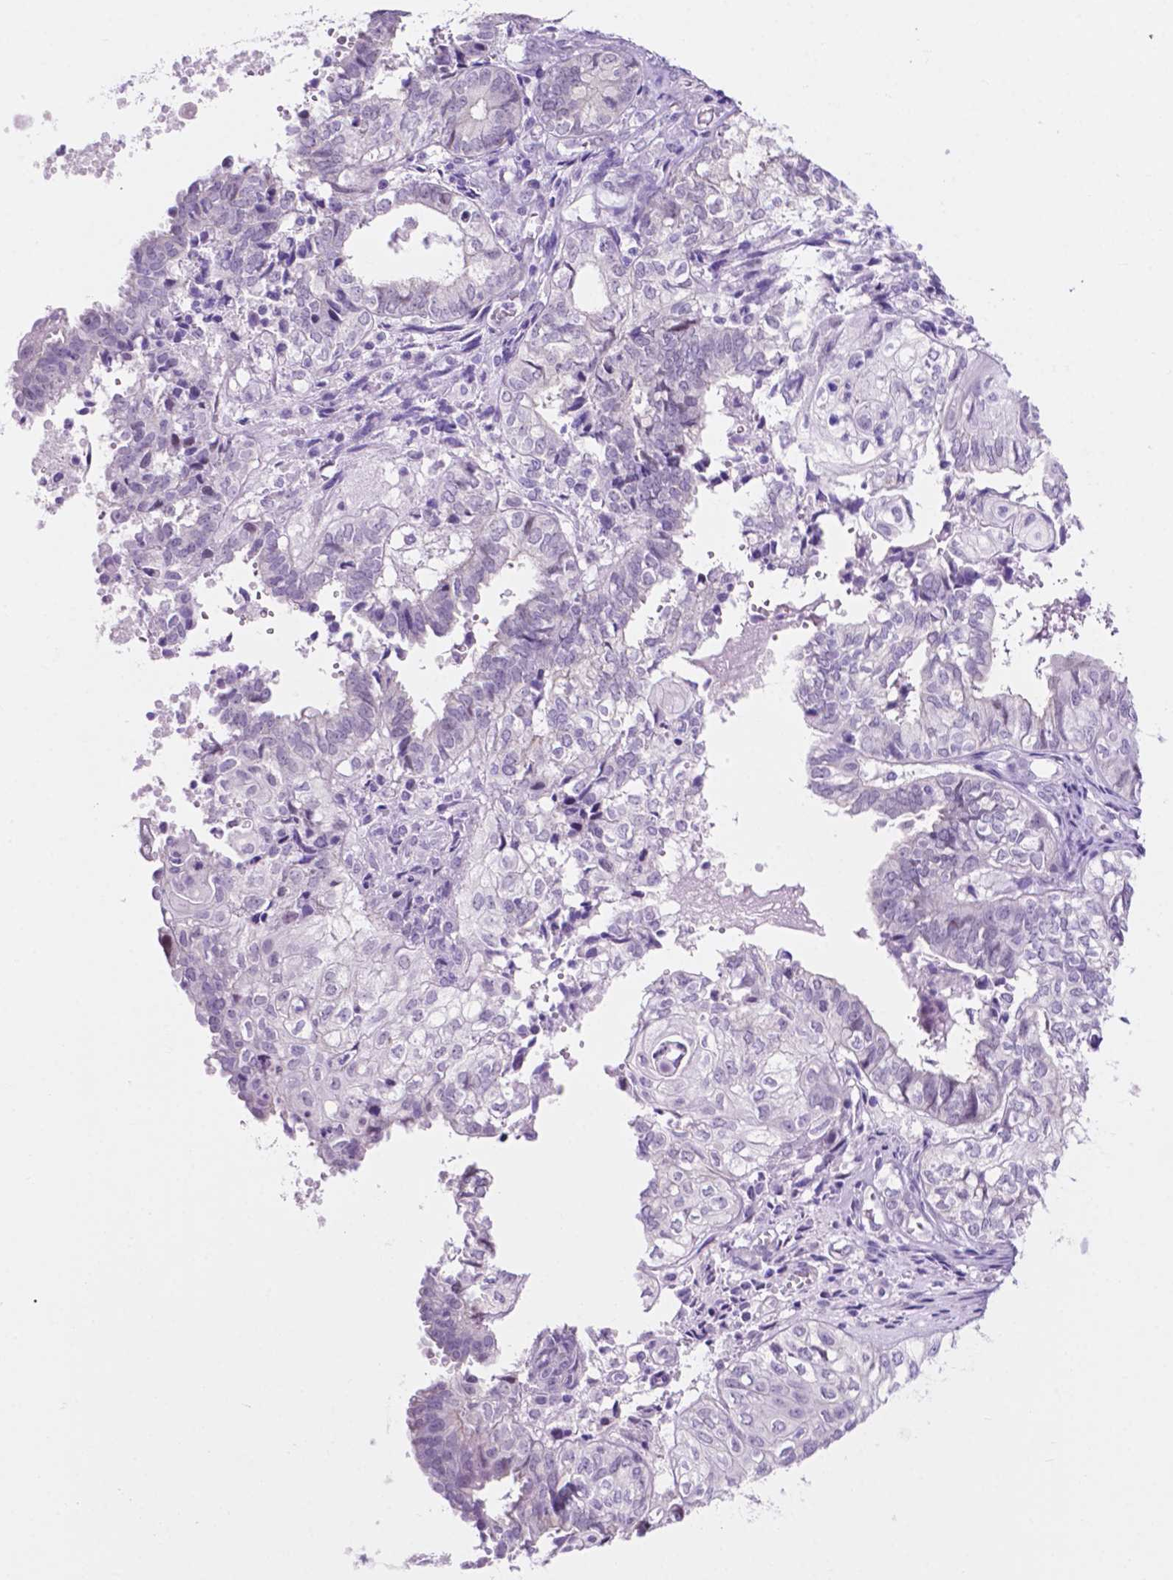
{"staining": {"intensity": "negative", "quantity": "none", "location": "none"}, "tissue": "ovarian cancer", "cell_type": "Tumor cells", "image_type": "cancer", "snomed": [{"axis": "morphology", "description": "Carcinoma, endometroid"}, {"axis": "topography", "description": "Ovary"}], "caption": "High power microscopy micrograph of an immunohistochemistry (IHC) photomicrograph of ovarian endometroid carcinoma, revealing no significant positivity in tumor cells. Brightfield microscopy of IHC stained with DAB (3,3'-diaminobenzidine) (brown) and hematoxylin (blue), captured at high magnification.", "gene": "ACY3", "patient": {"sex": "female", "age": 64}}